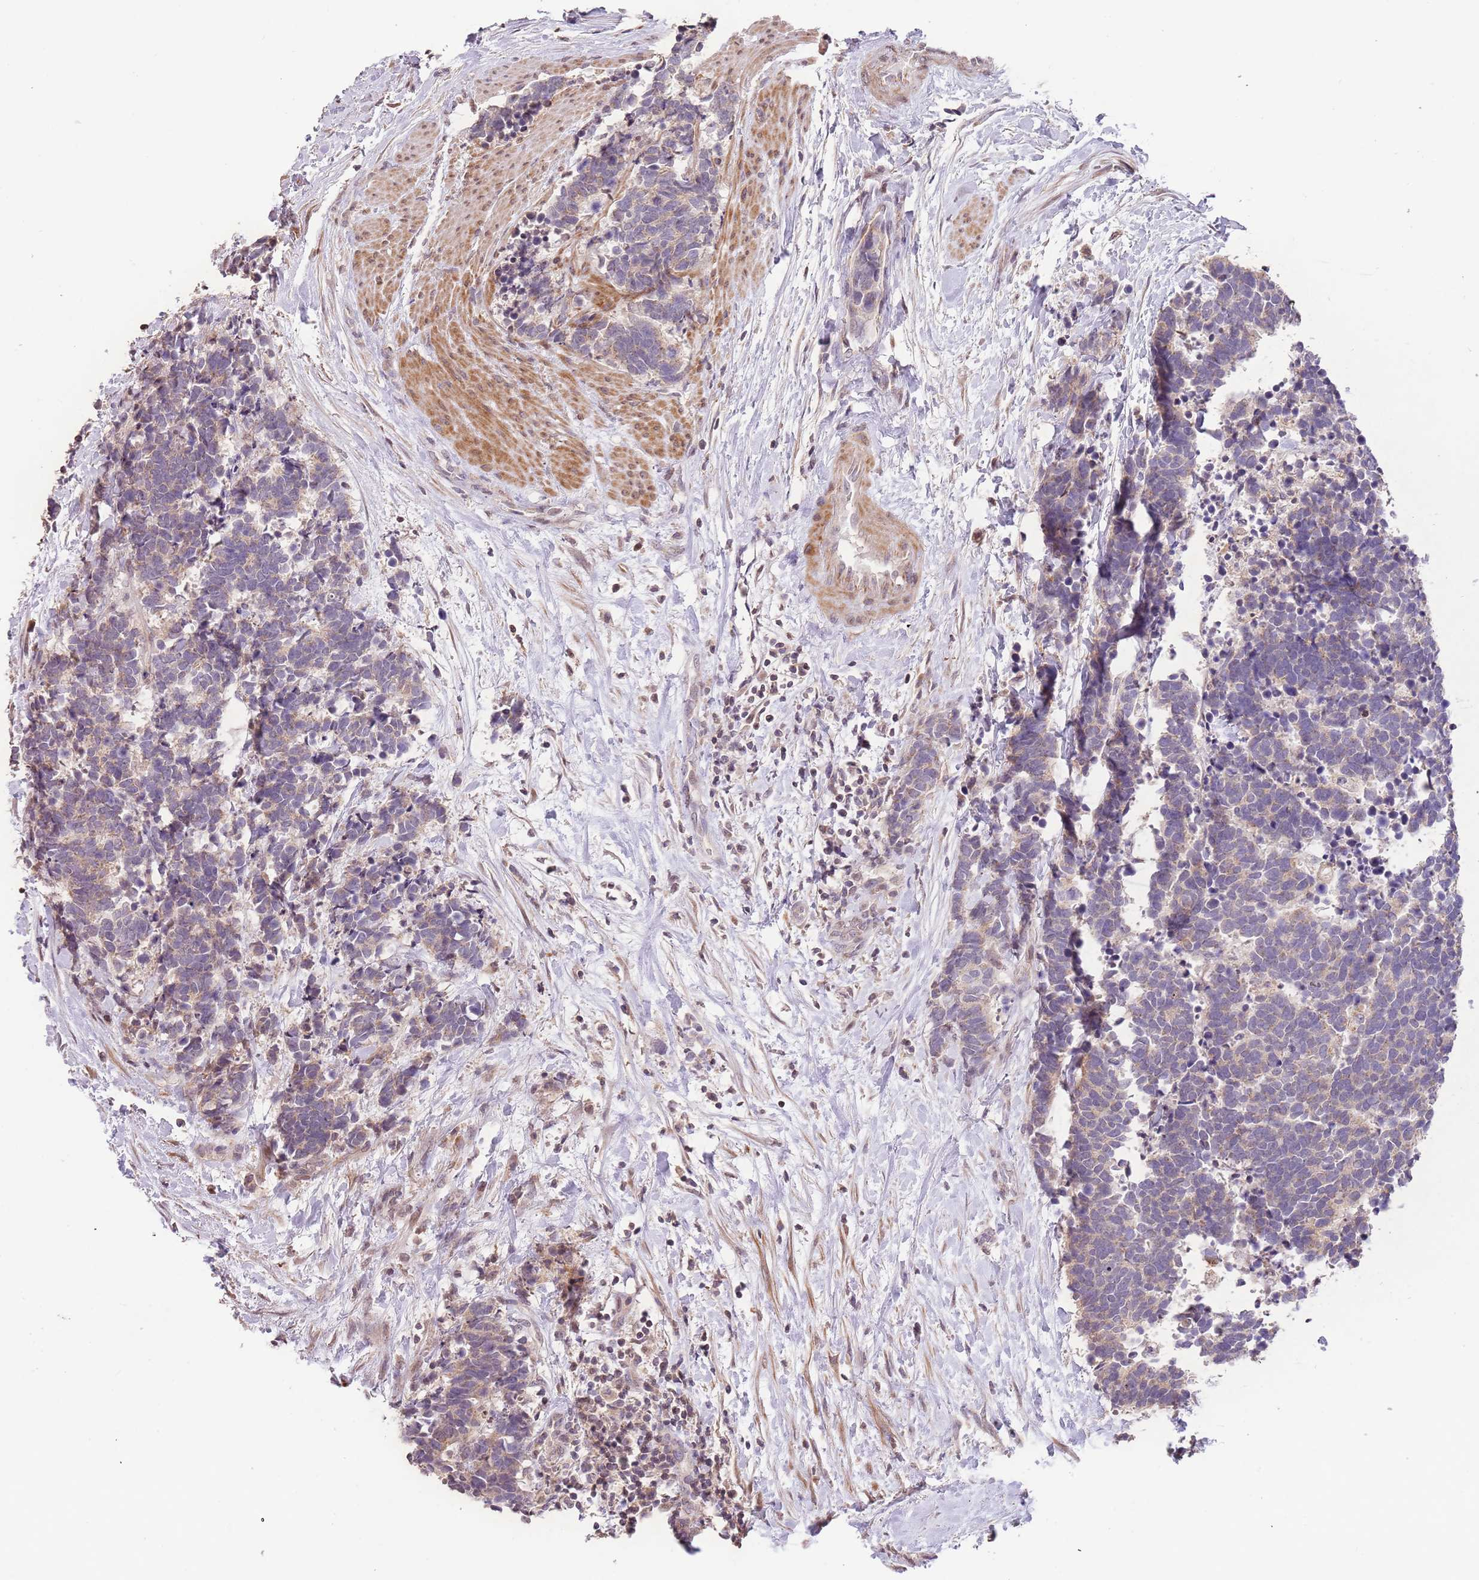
{"staining": {"intensity": "weak", "quantity": "<25%", "location": "cytoplasmic/membranous"}, "tissue": "carcinoid", "cell_type": "Tumor cells", "image_type": "cancer", "snomed": [{"axis": "morphology", "description": "Carcinoma, NOS"}, {"axis": "morphology", "description": "Carcinoid, malignant, NOS"}, {"axis": "topography", "description": "Prostate"}], "caption": "Immunohistochemistry image of human carcinoma stained for a protein (brown), which shows no positivity in tumor cells.", "gene": "SLC16A4", "patient": {"sex": "male", "age": 57}}